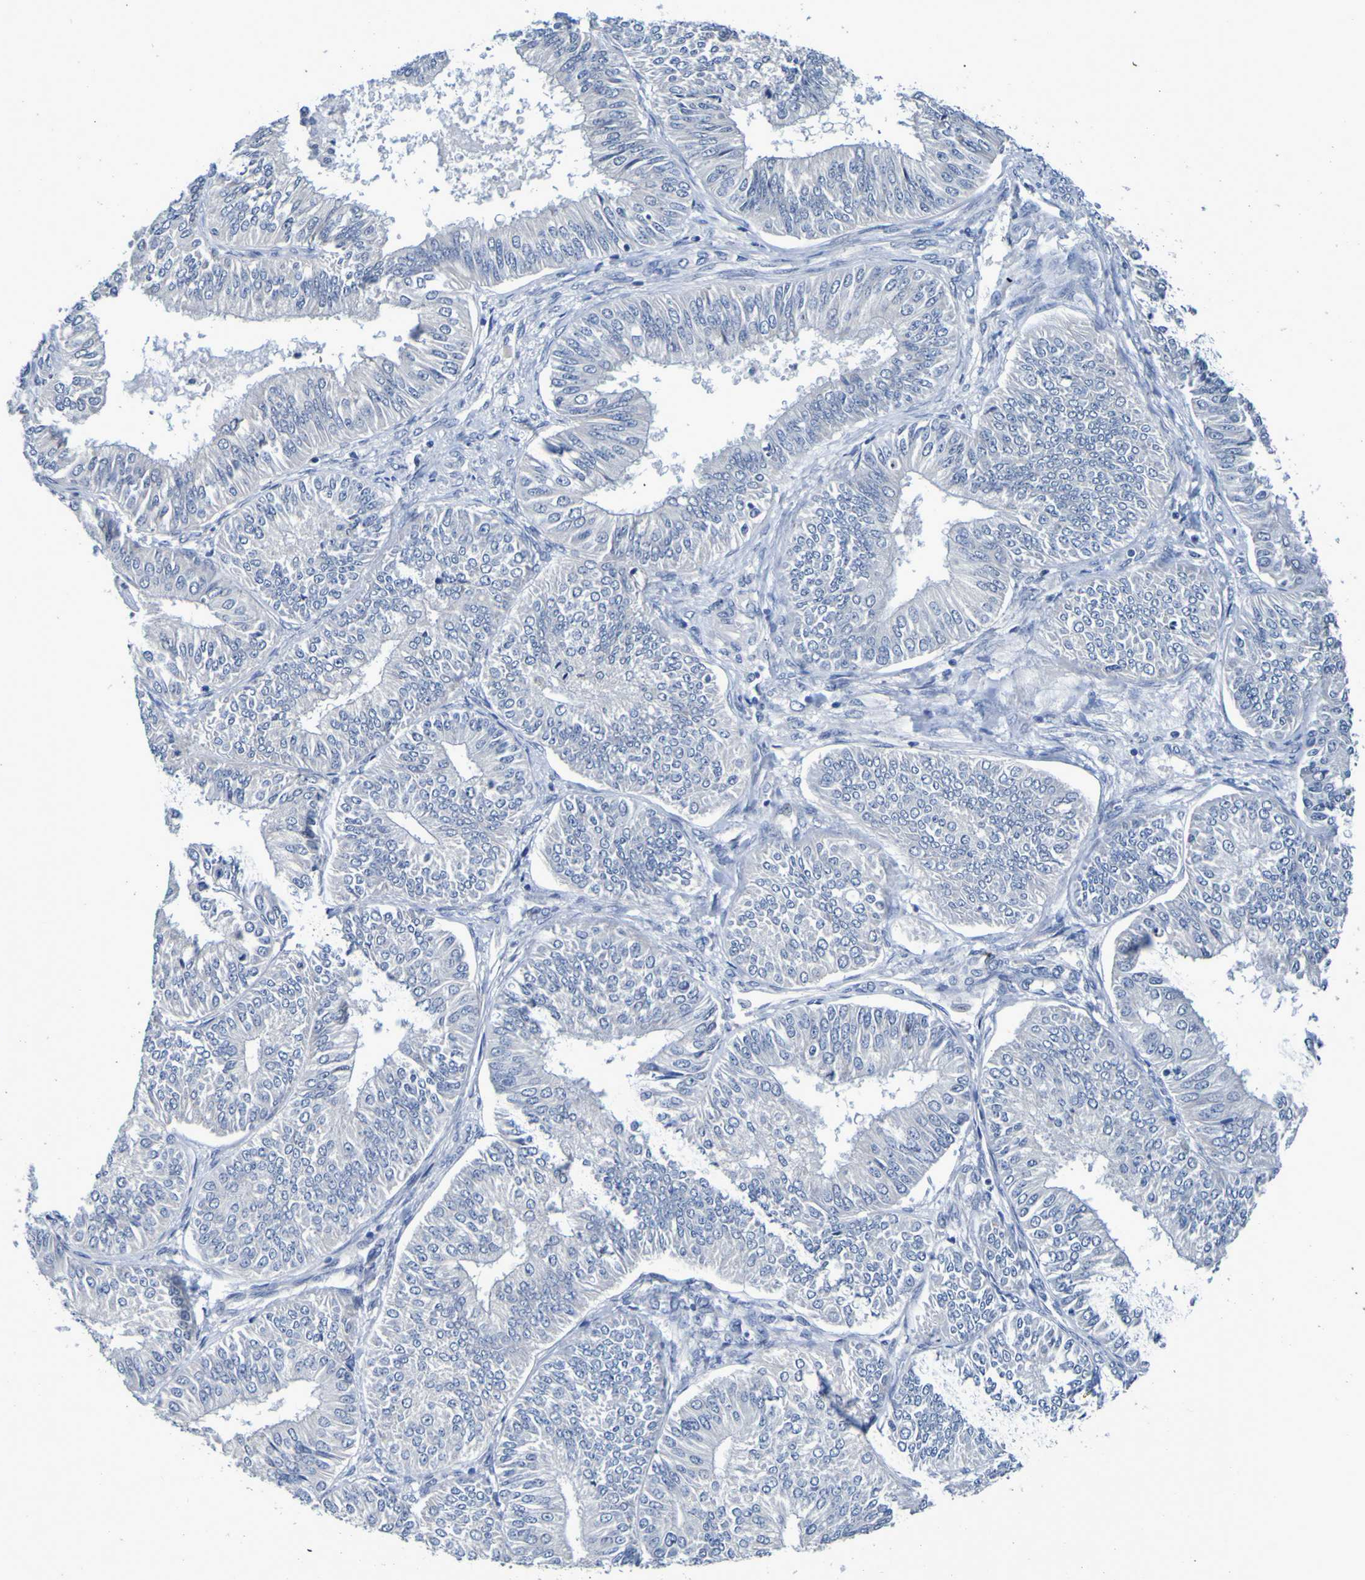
{"staining": {"intensity": "negative", "quantity": "none", "location": "none"}, "tissue": "endometrial cancer", "cell_type": "Tumor cells", "image_type": "cancer", "snomed": [{"axis": "morphology", "description": "Adenocarcinoma, NOS"}, {"axis": "topography", "description": "Endometrium"}], "caption": "Tumor cells are negative for brown protein staining in endometrial cancer.", "gene": "VMA21", "patient": {"sex": "female", "age": 58}}